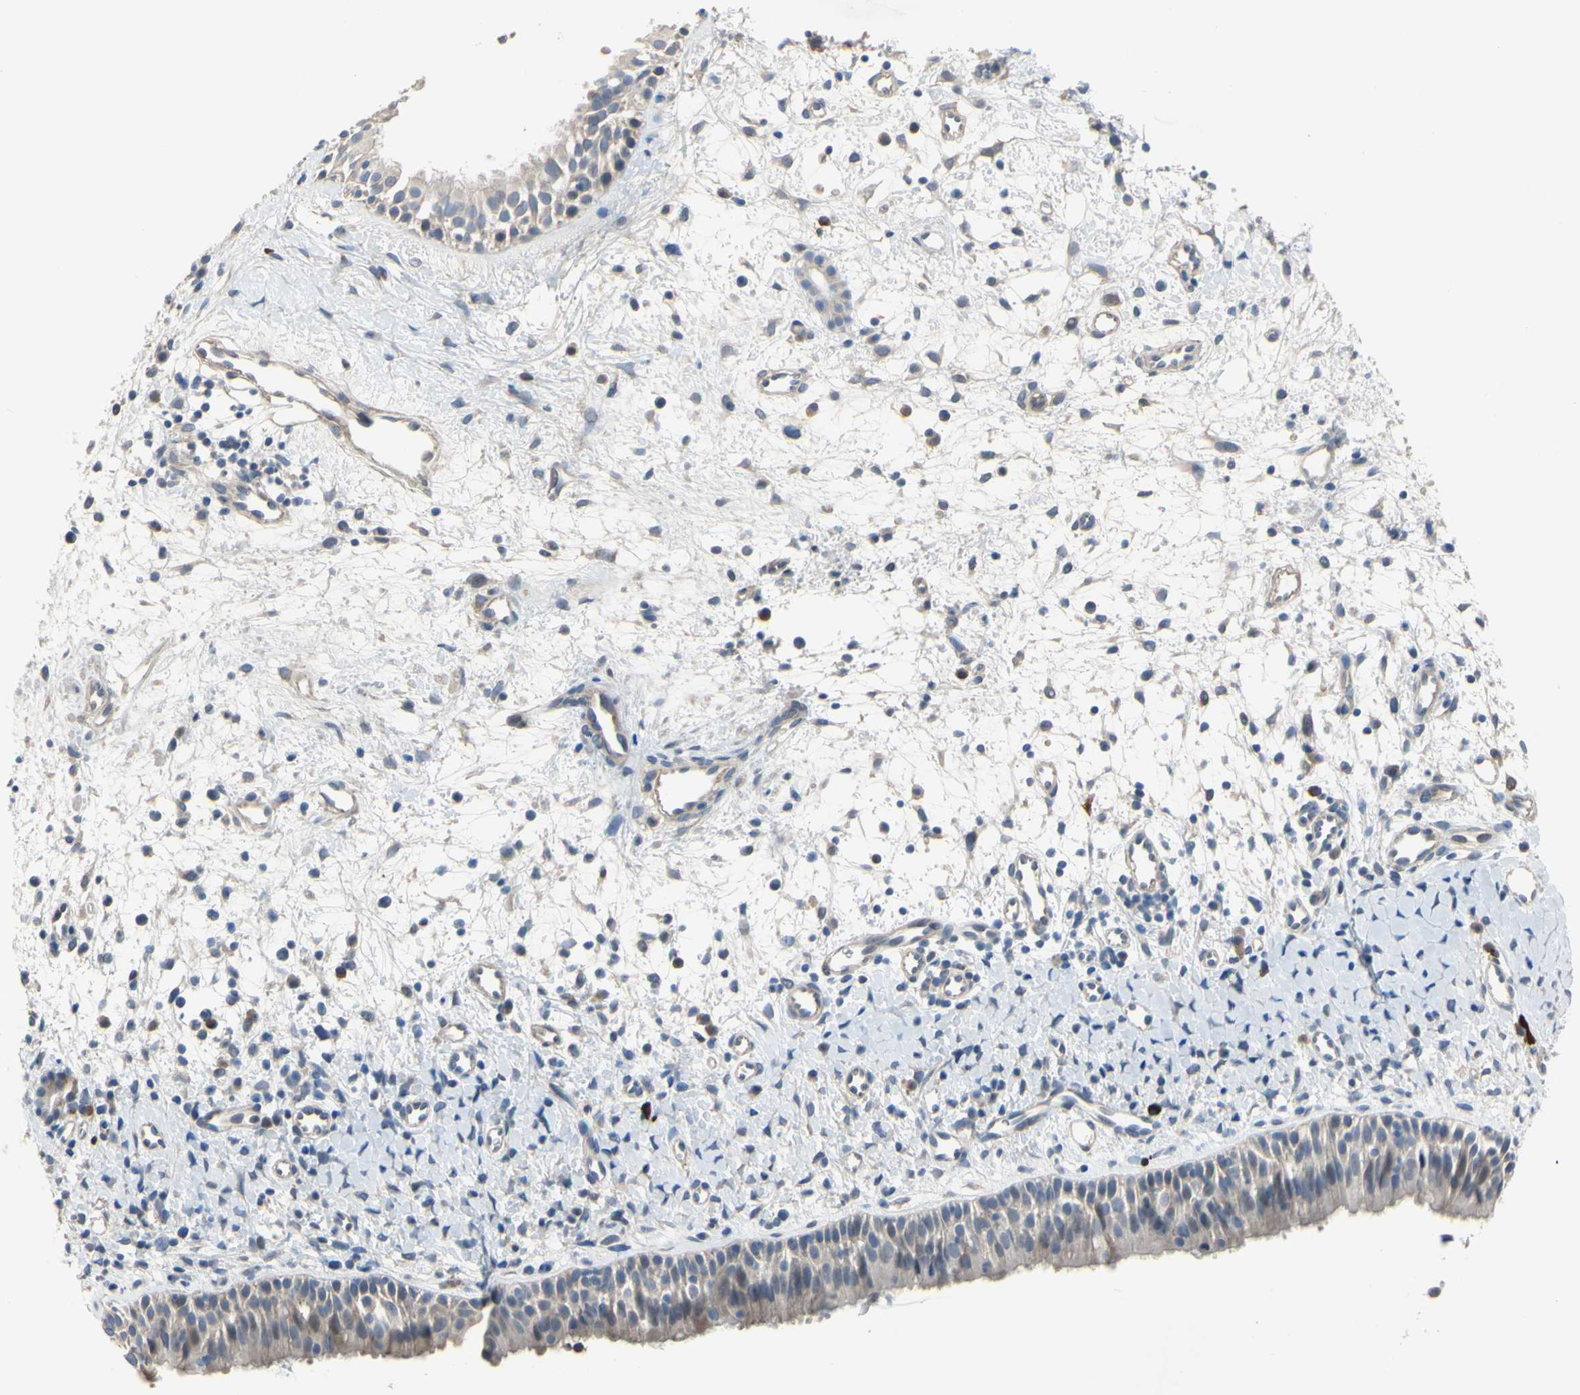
{"staining": {"intensity": "negative", "quantity": "none", "location": "none"}, "tissue": "nasopharynx", "cell_type": "Respiratory epithelial cells", "image_type": "normal", "snomed": [{"axis": "morphology", "description": "Normal tissue, NOS"}, {"axis": "topography", "description": "Nasopharynx"}], "caption": "Immunohistochemical staining of unremarkable nasopharynx exhibits no significant positivity in respiratory epithelial cells.", "gene": "LHX9", "patient": {"sex": "male", "age": 22}}